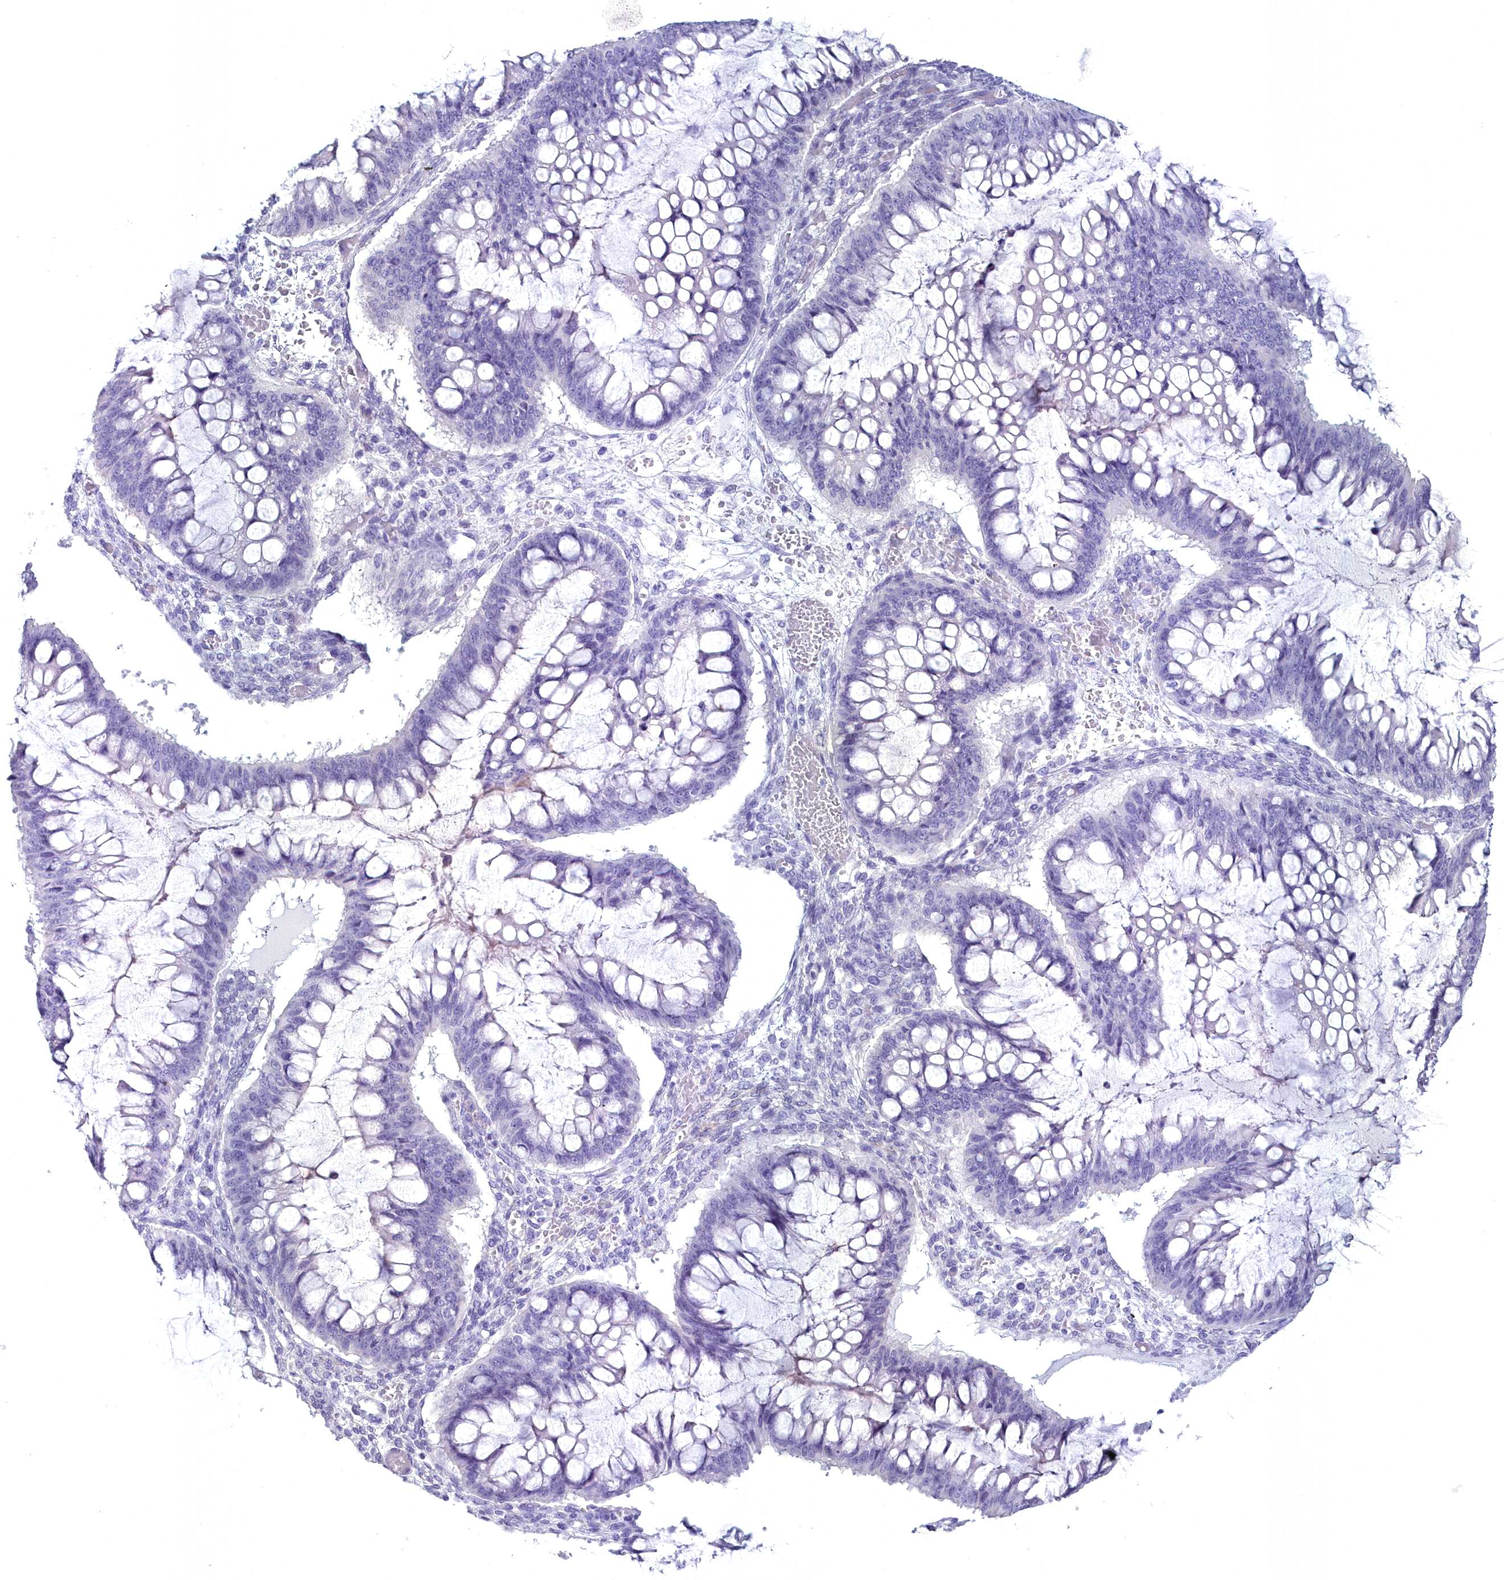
{"staining": {"intensity": "negative", "quantity": "none", "location": "none"}, "tissue": "ovarian cancer", "cell_type": "Tumor cells", "image_type": "cancer", "snomed": [{"axis": "morphology", "description": "Cystadenocarcinoma, mucinous, NOS"}, {"axis": "topography", "description": "Ovary"}], "caption": "Ovarian mucinous cystadenocarcinoma was stained to show a protein in brown. There is no significant positivity in tumor cells.", "gene": "MAP6", "patient": {"sex": "female", "age": 73}}